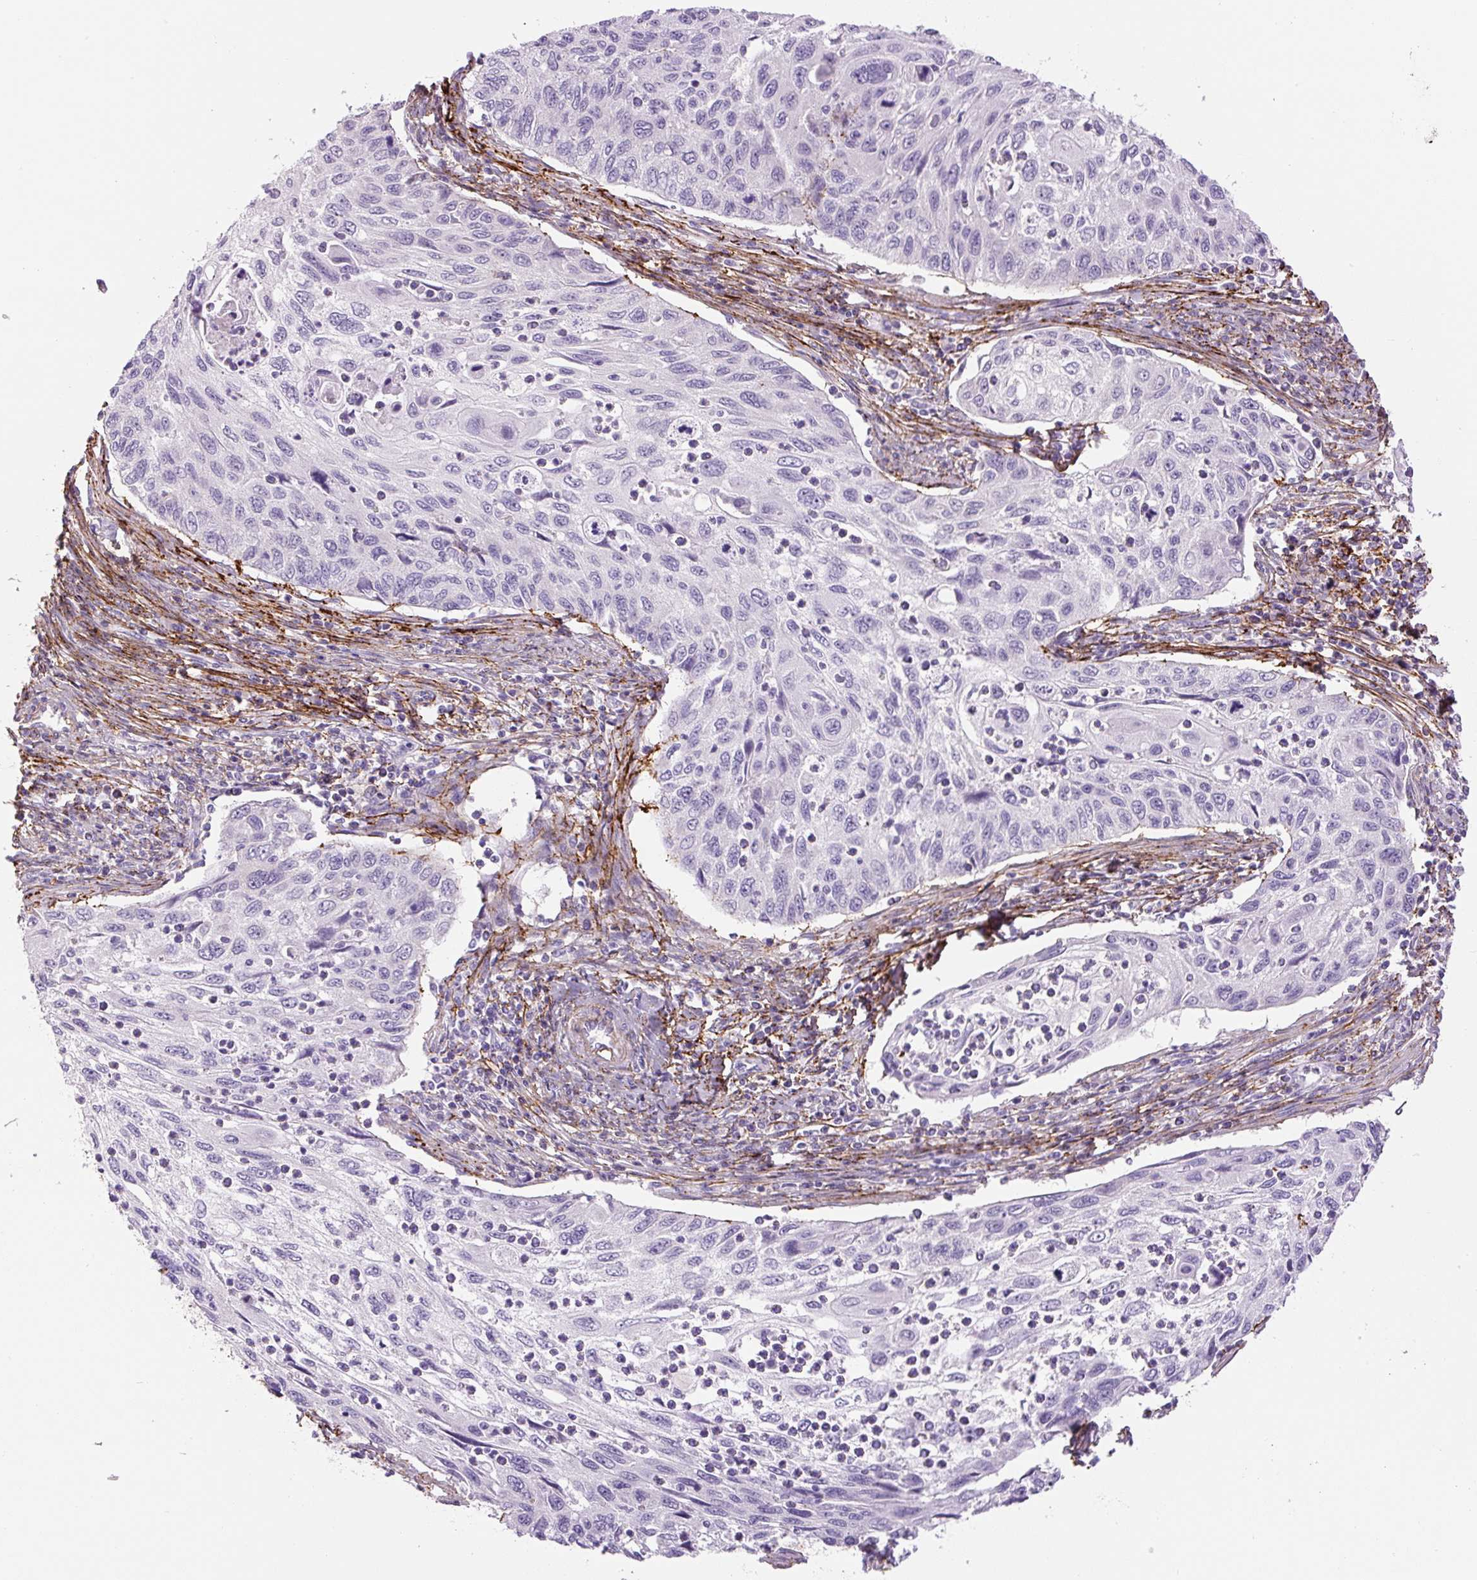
{"staining": {"intensity": "negative", "quantity": "none", "location": "none"}, "tissue": "cervical cancer", "cell_type": "Tumor cells", "image_type": "cancer", "snomed": [{"axis": "morphology", "description": "Squamous cell carcinoma, NOS"}, {"axis": "topography", "description": "Cervix"}], "caption": "High magnification brightfield microscopy of cervical cancer (squamous cell carcinoma) stained with DAB (brown) and counterstained with hematoxylin (blue): tumor cells show no significant staining. Brightfield microscopy of immunohistochemistry stained with DAB (3,3'-diaminobenzidine) (brown) and hematoxylin (blue), captured at high magnification.", "gene": "FBN1", "patient": {"sex": "female", "age": 70}}